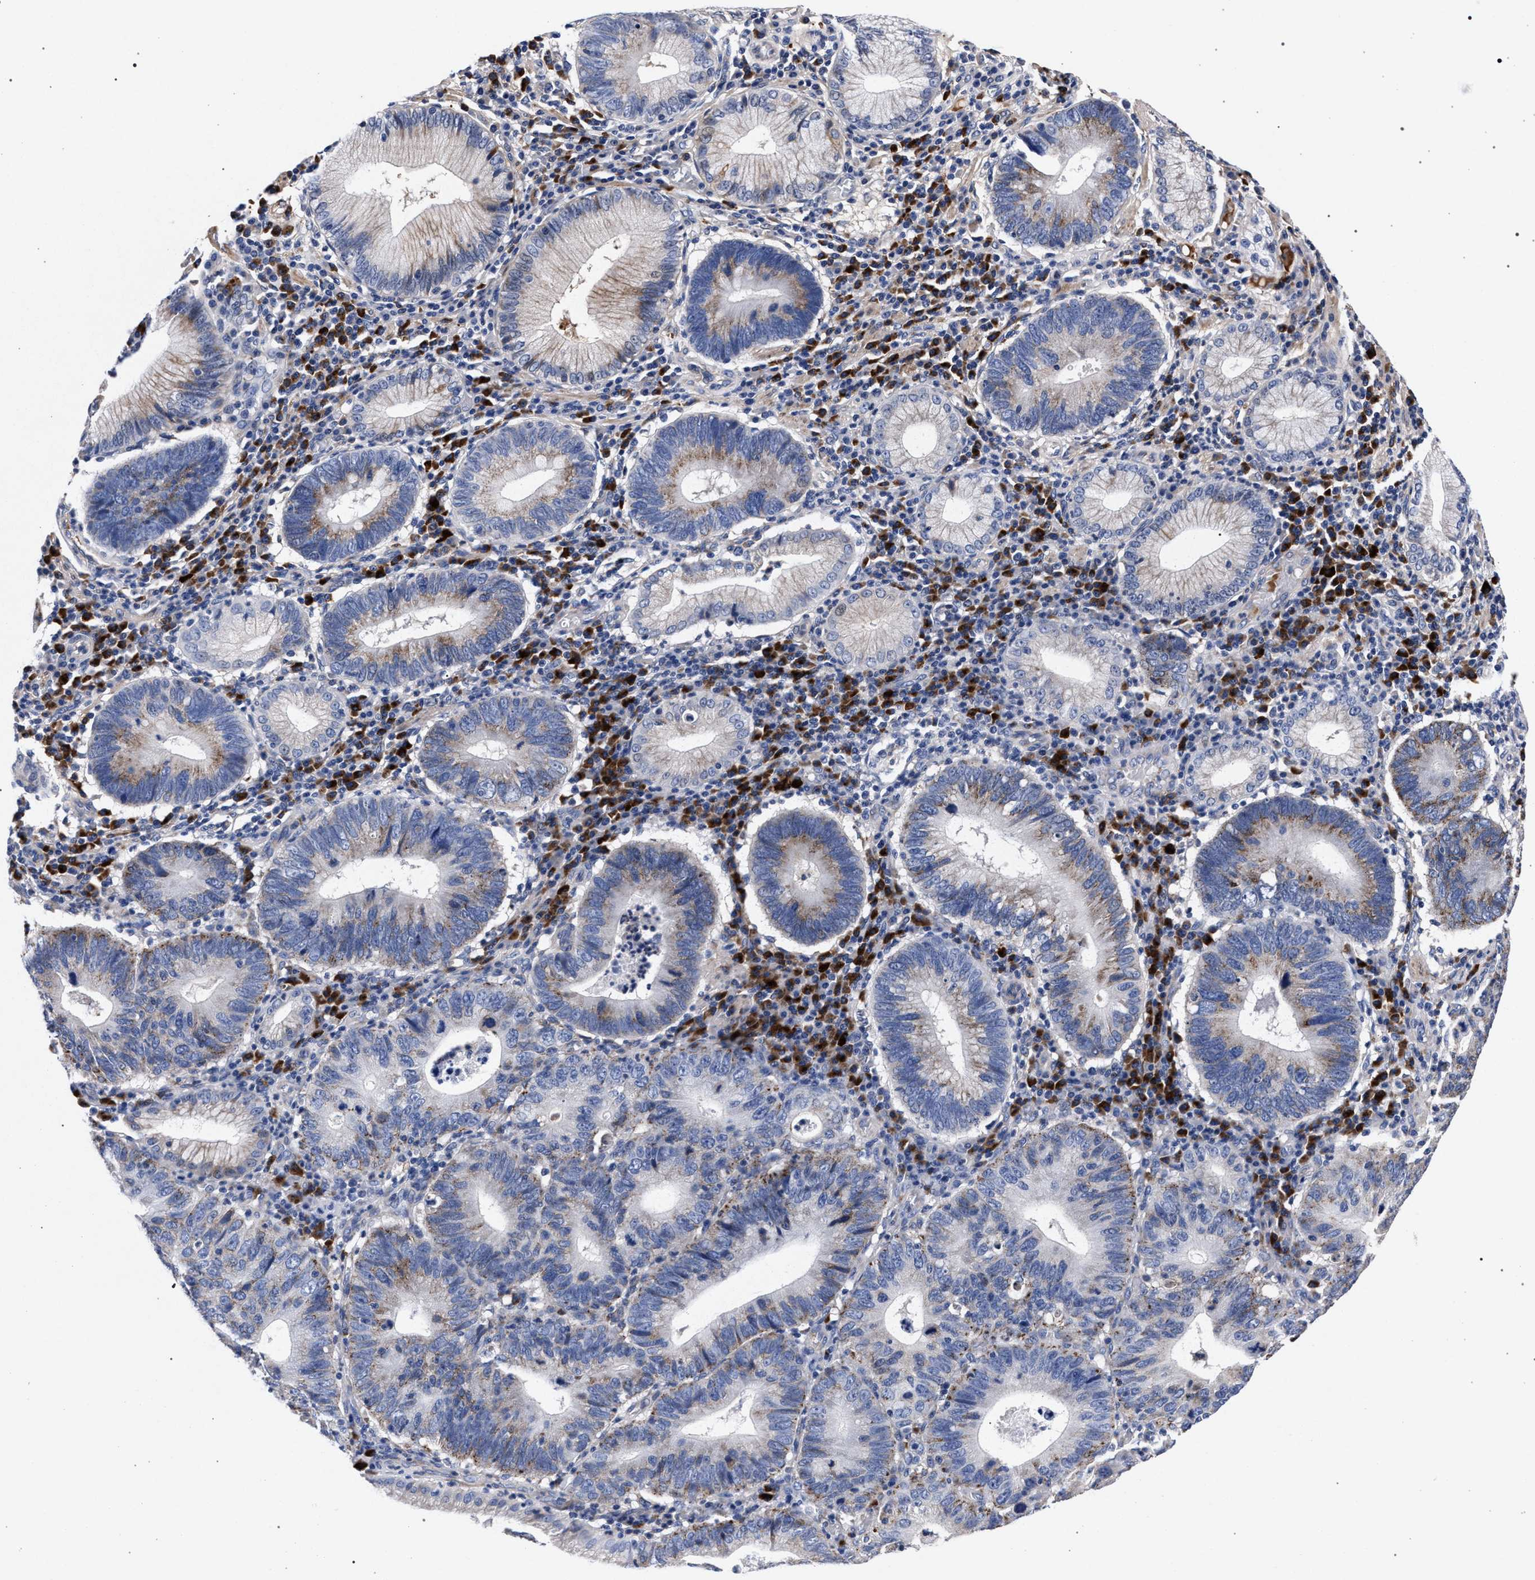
{"staining": {"intensity": "moderate", "quantity": "<25%", "location": "cytoplasmic/membranous"}, "tissue": "stomach cancer", "cell_type": "Tumor cells", "image_type": "cancer", "snomed": [{"axis": "morphology", "description": "Adenocarcinoma, NOS"}, {"axis": "topography", "description": "Stomach"}], "caption": "Stomach adenocarcinoma was stained to show a protein in brown. There is low levels of moderate cytoplasmic/membranous staining in about <25% of tumor cells.", "gene": "ACOX1", "patient": {"sex": "male", "age": 59}}